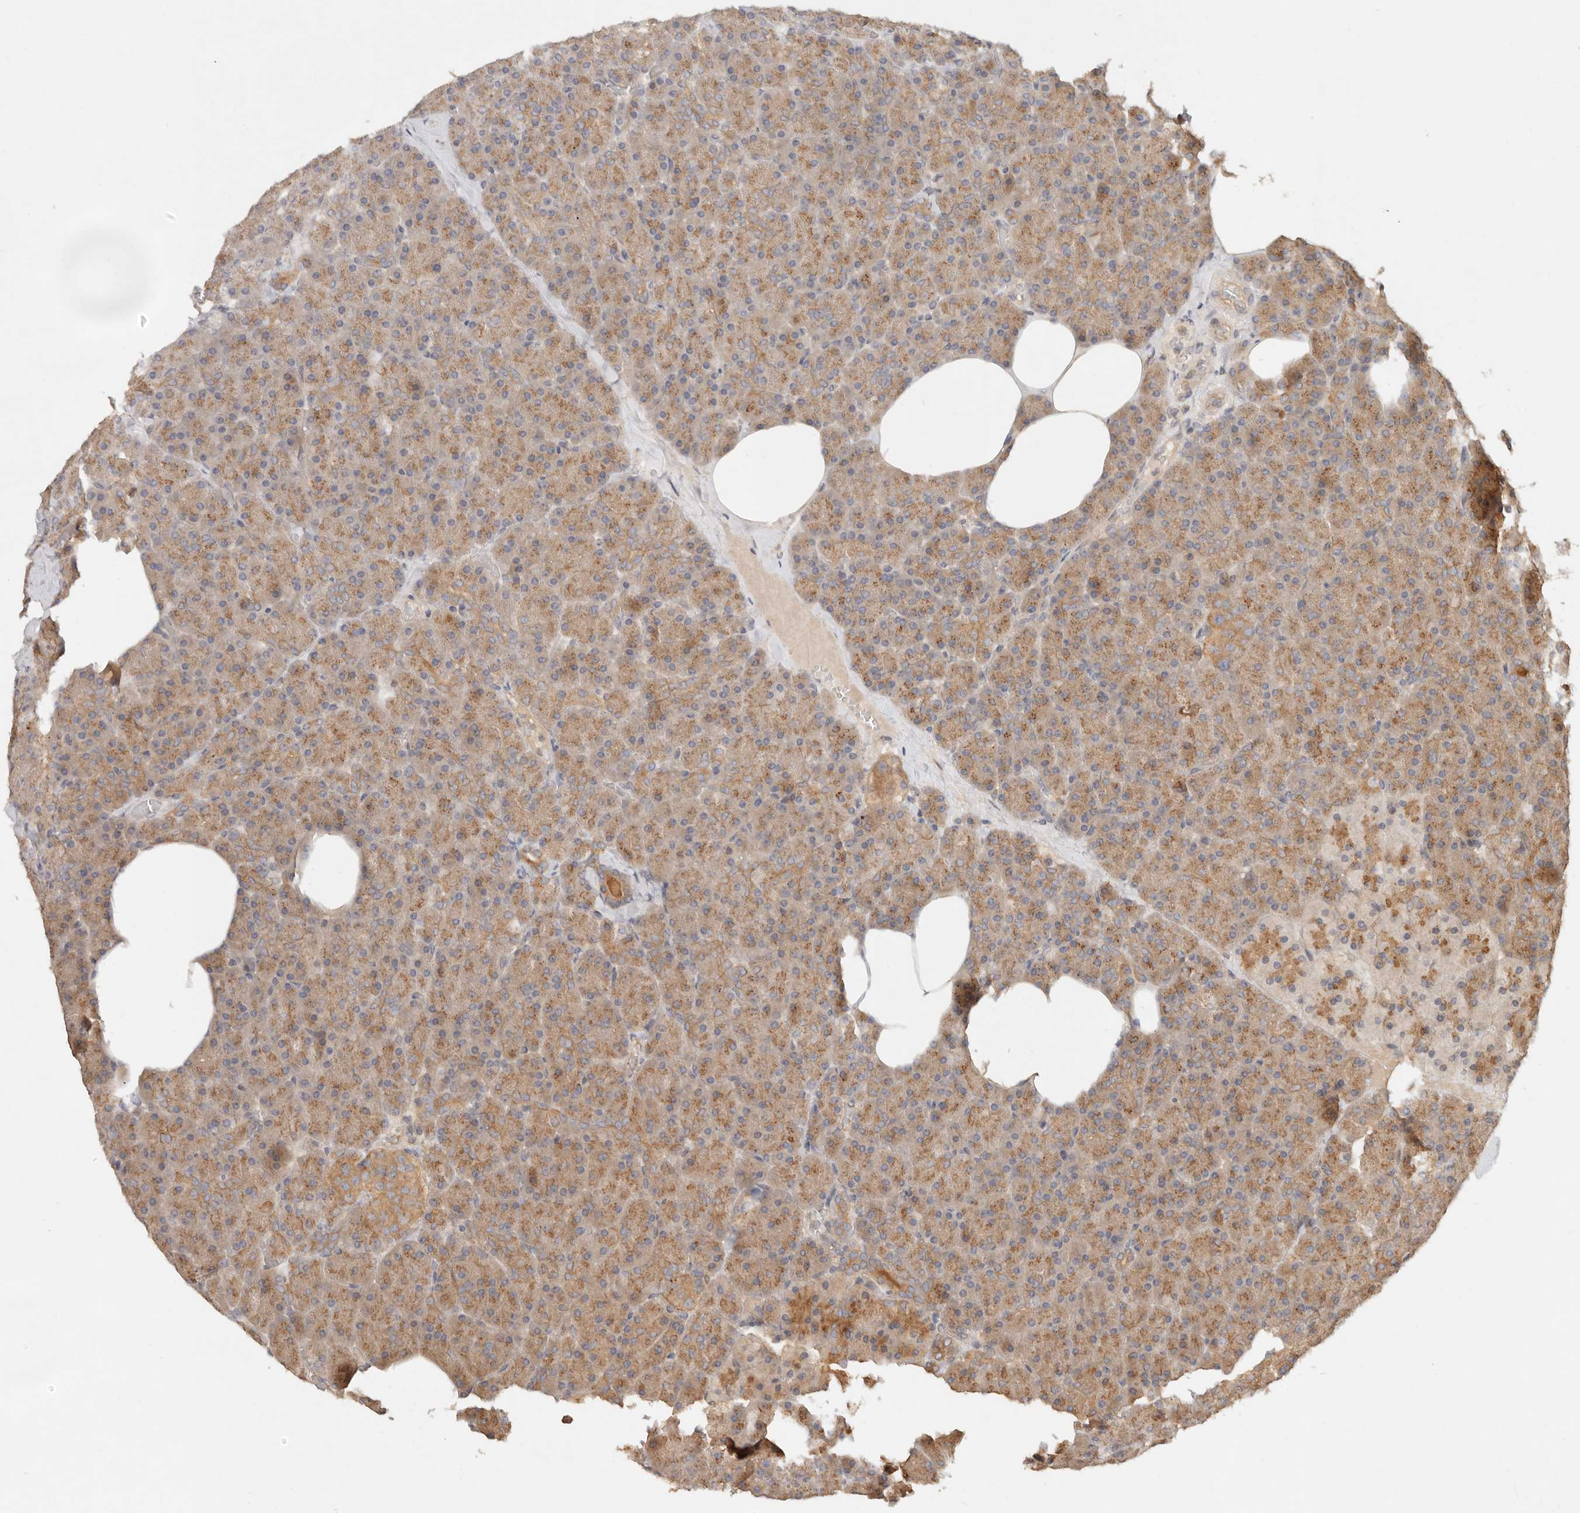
{"staining": {"intensity": "moderate", "quantity": ">75%", "location": "cytoplasmic/membranous"}, "tissue": "pancreas", "cell_type": "Exocrine glandular cells", "image_type": "normal", "snomed": [{"axis": "morphology", "description": "Normal tissue, NOS"}, {"axis": "morphology", "description": "Carcinoid, malignant, NOS"}, {"axis": "topography", "description": "Pancreas"}], "caption": "Exocrine glandular cells demonstrate moderate cytoplasmic/membranous staining in approximately >75% of cells in unremarkable pancreas. (Brightfield microscopy of DAB IHC at high magnification).", "gene": "HECTD3", "patient": {"sex": "female", "age": 35}}